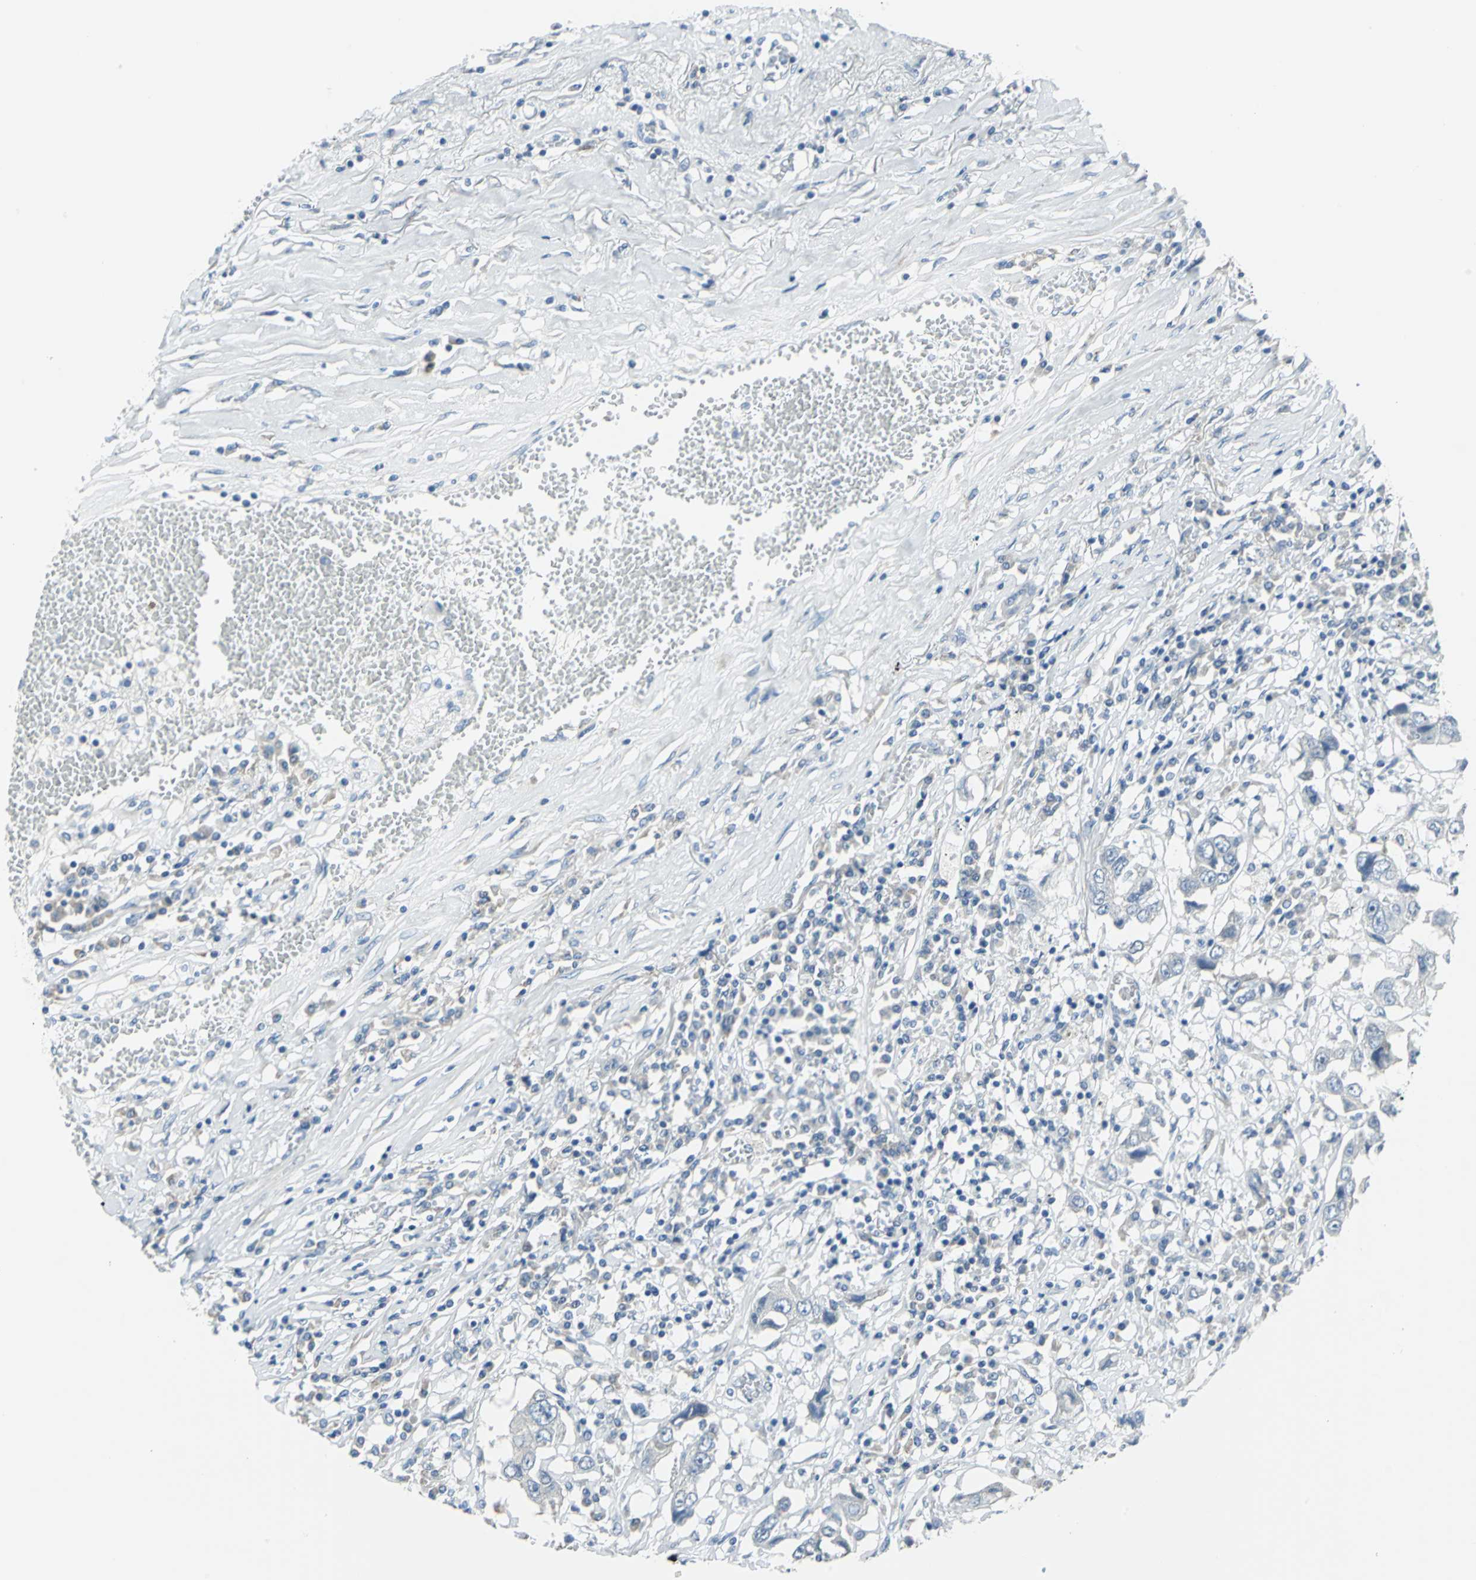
{"staining": {"intensity": "negative", "quantity": "none", "location": "none"}, "tissue": "lung cancer", "cell_type": "Tumor cells", "image_type": "cancer", "snomed": [{"axis": "morphology", "description": "Squamous cell carcinoma, NOS"}, {"axis": "topography", "description": "Lung"}], "caption": "Image shows no protein expression in tumor cells of lung squamous cell carcinoma tissue.", "gene": "DNAI2", "patient": {"sex": "male", "age": 71}}